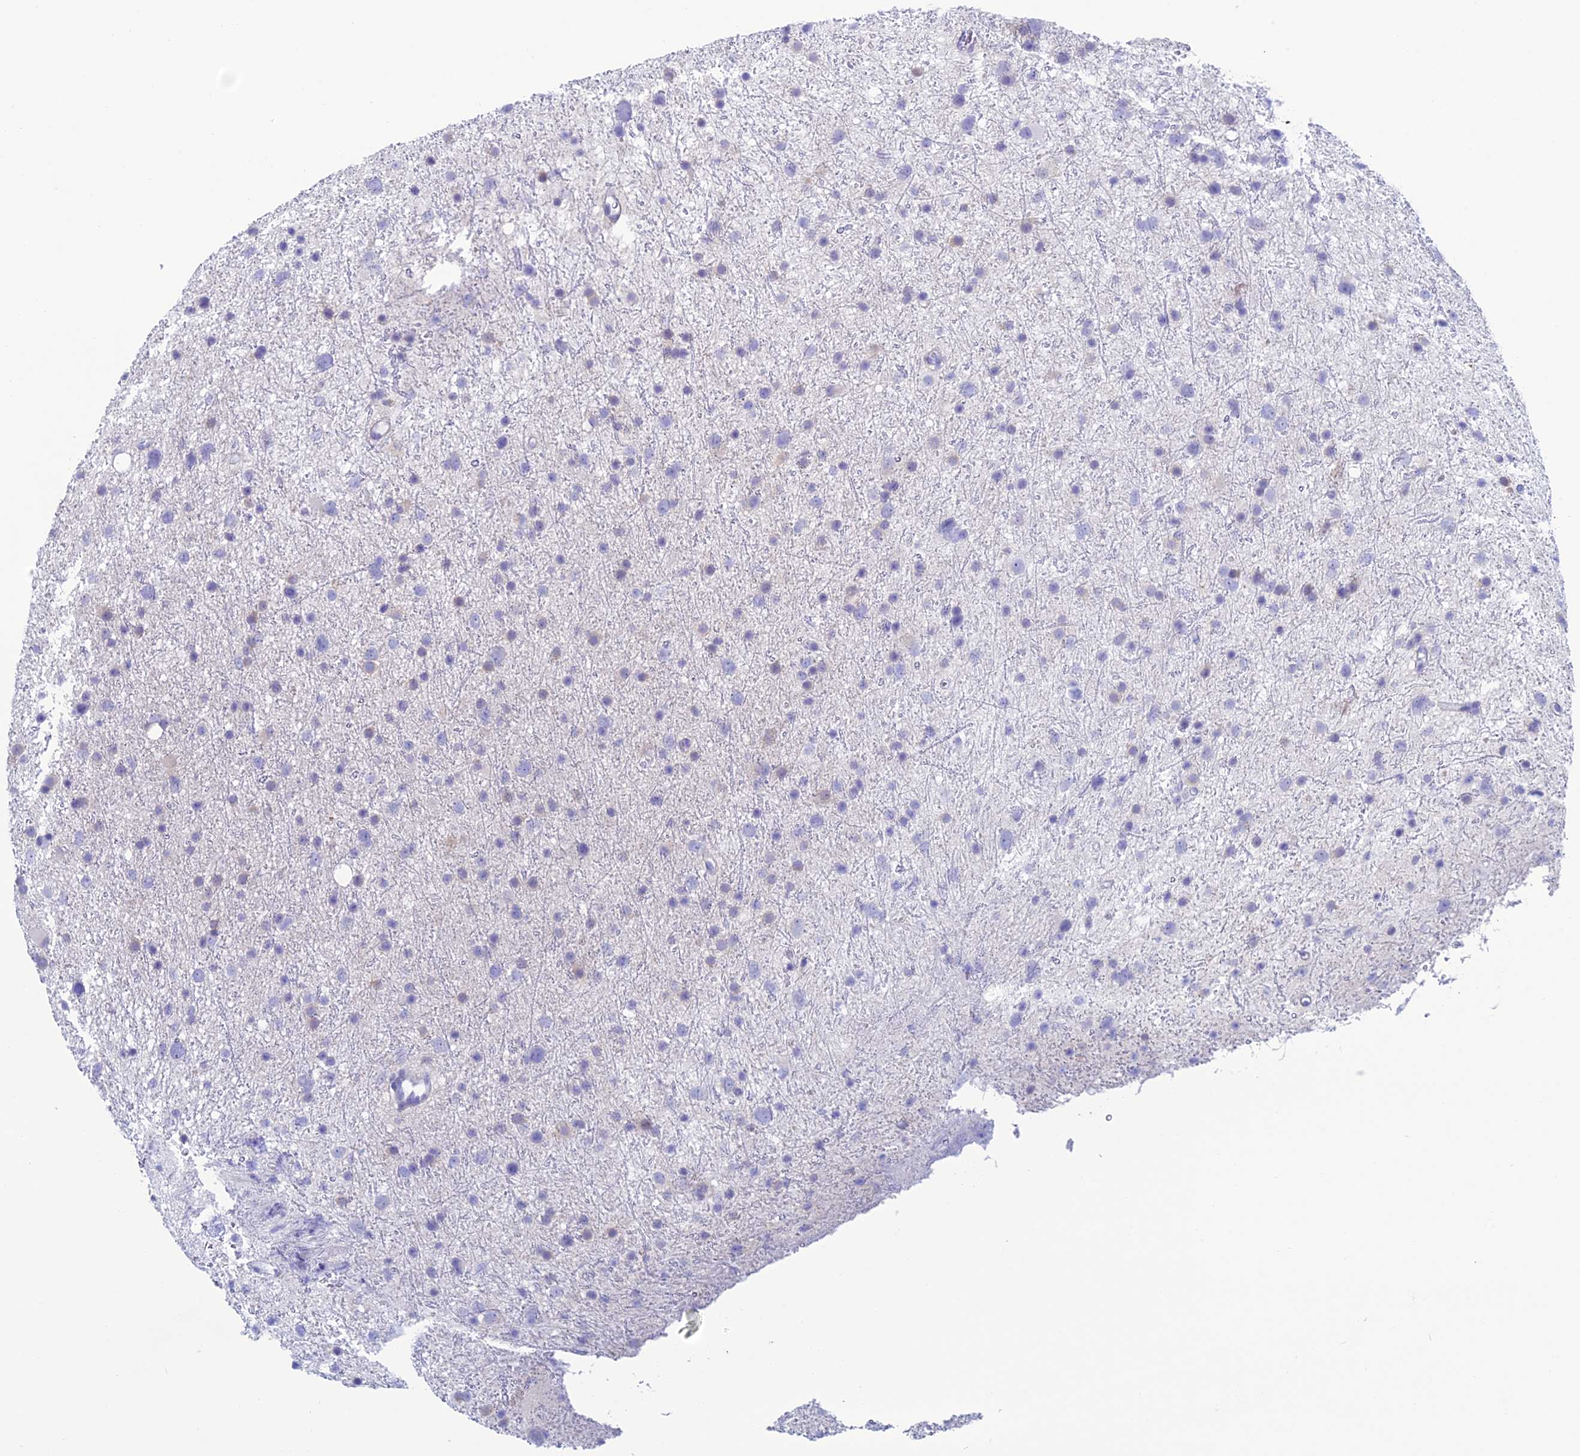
{"staining": {"intensity": "negative", "quantity": "none", "location": "none"}, "tissue": "glioma", "cell_type": "Tumor cells", "image_type": "cancer", "snomed": [{"axis": "morphology", "description": "Glioma, malignant, Low grade"}, {"axis": "topography", "description": "Cerebral cortex"}], "caption": "High magnification brightfield microscopy of low-grade glioma (malignant) stained with DAB (brown) and counterstained with hematoxylin (blue): tumor cells show no significant expression.", "gene": "KCNK17", "patient": {"sex": "female", "age": 39}}